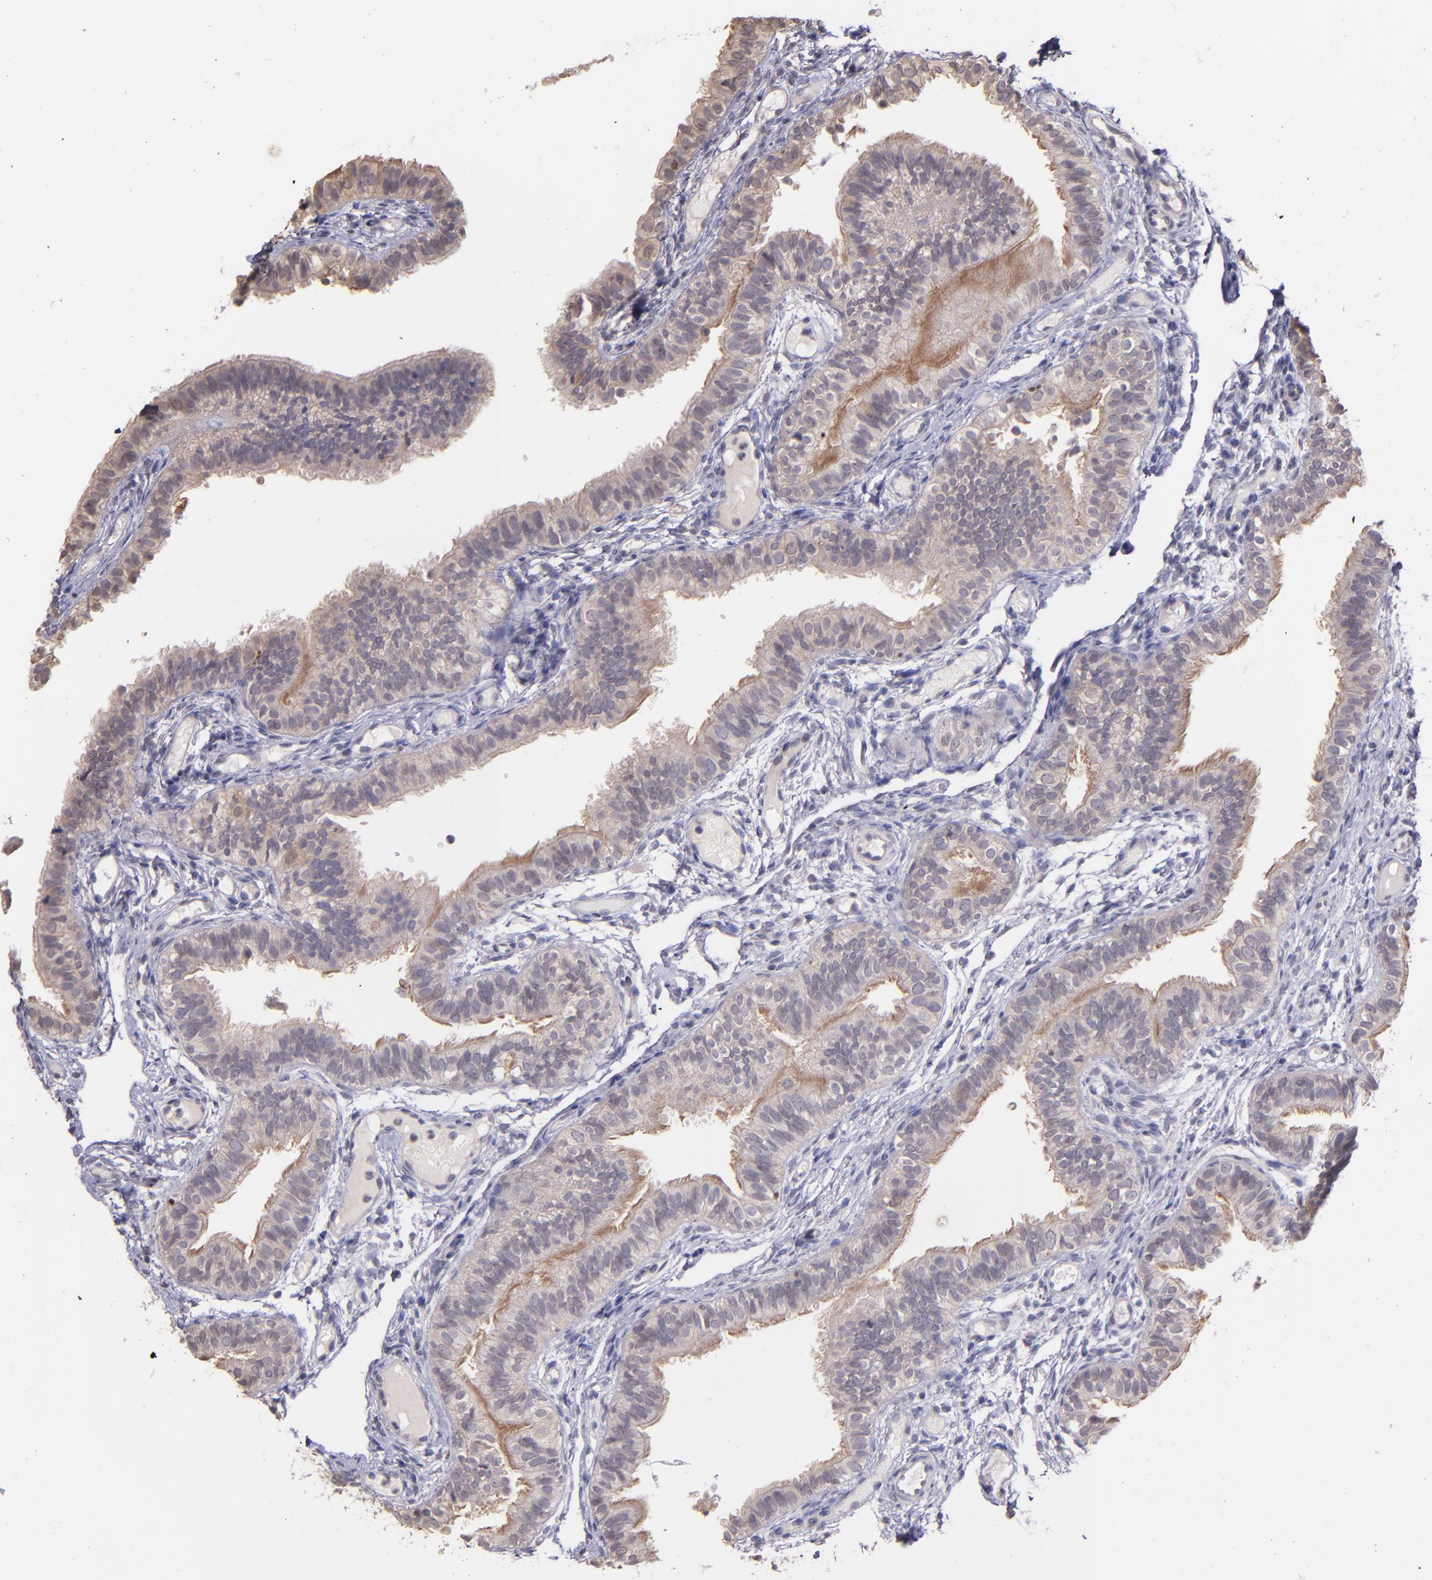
{"staining": {"intensity": "moderate", "quantity": ">75%", "location": "cytoplasmic/membranous"}, "tissue": "fallopian tube", "cell_type": "Glandular cells", "image_type": "normal", "snomed": [{"axis": "morphology", "description": "Normal tissue, NOS"}, {"axis": "morphology", "description": "Dermoid, NOS"}, {"axis": "topography", "description": "Fallopian tube"}], "caption": "Immunohistochemistry (IHC) image of unremarkable fallopian tube: human fallopian tube stained using immunohistochemistry (IHC) exhibits medium levels of moderate protein expression localized specifically in the cytoplasmic/membranous of glandular cells, appearing as a cytoplasmic/membranous brown color.", "gene": "NUP62CL", "patient": {"sex": "female", "age": 33}}